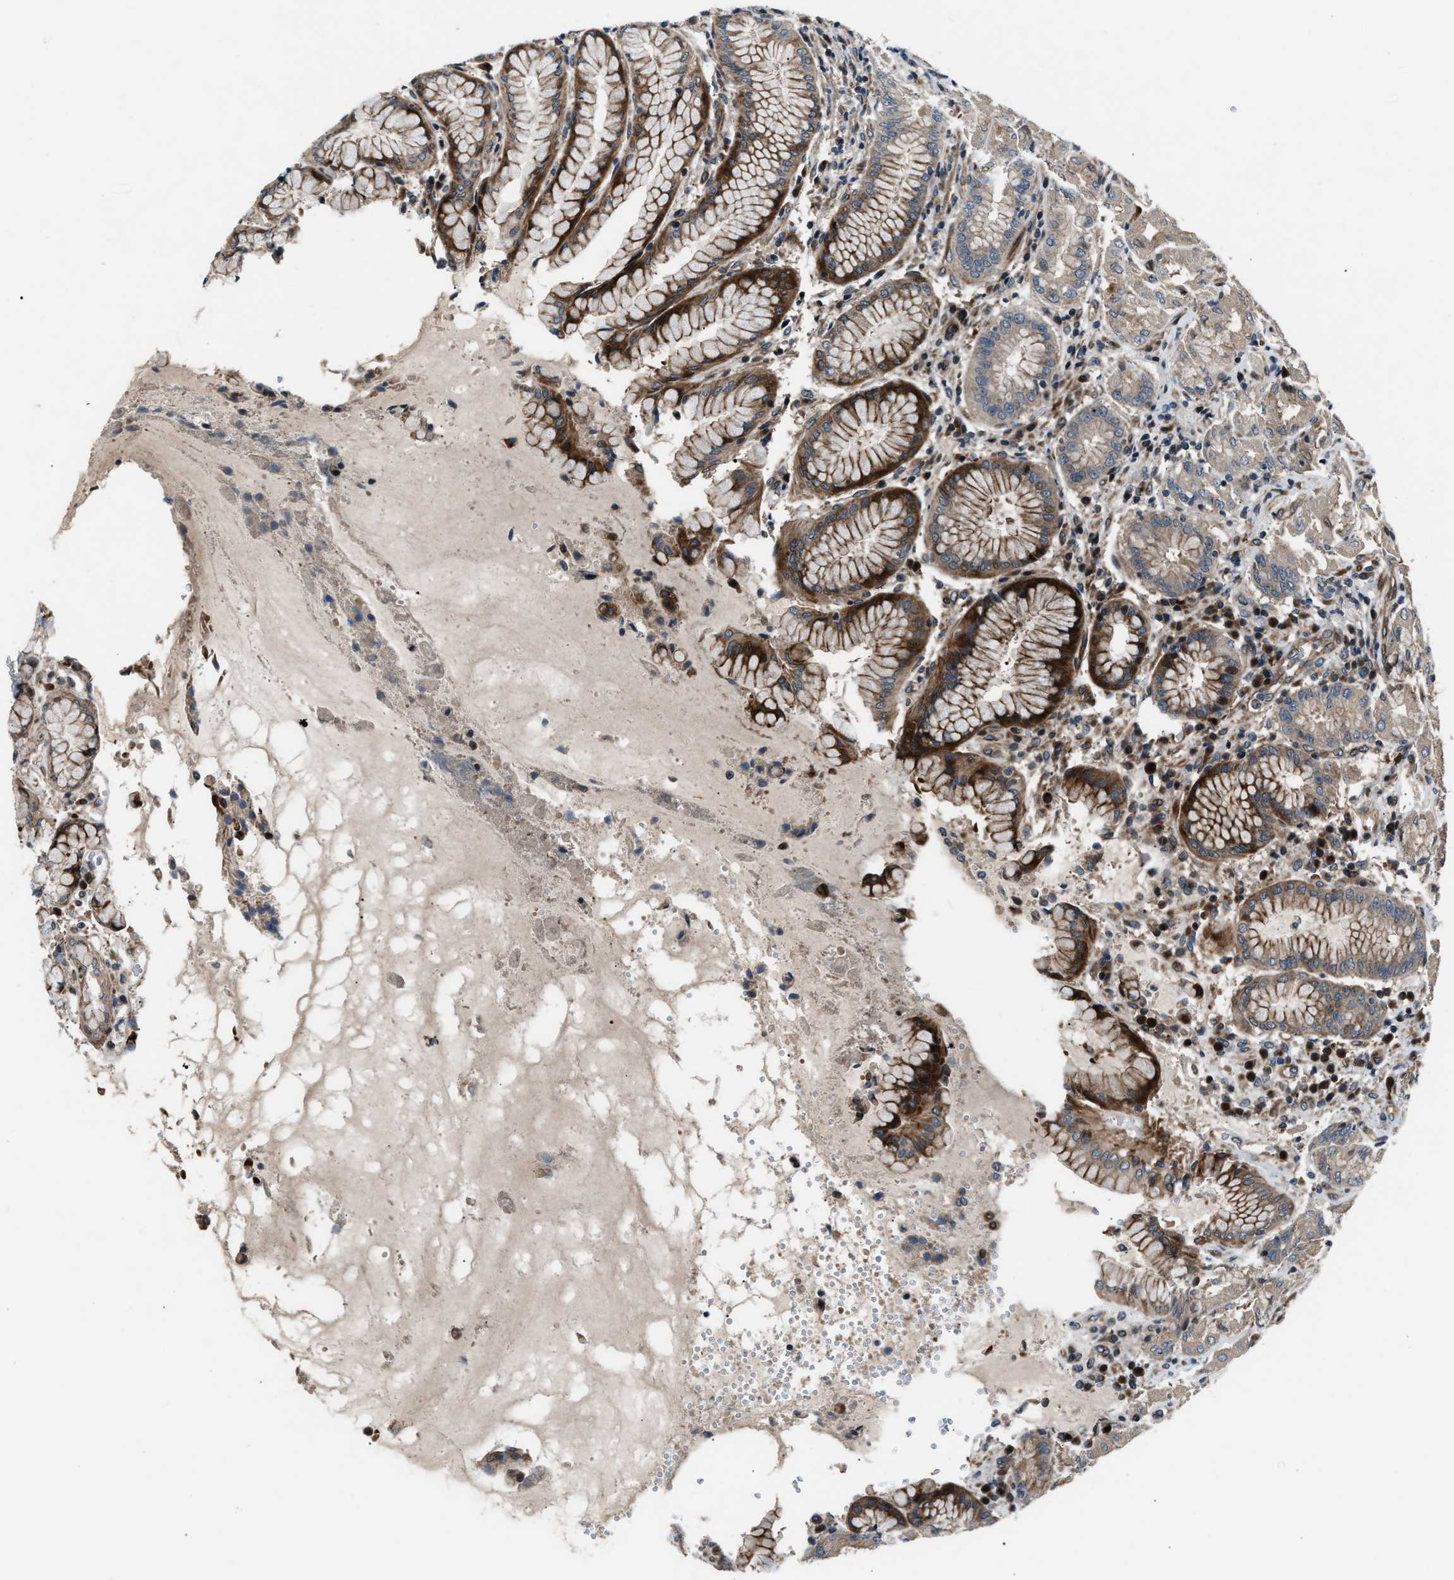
{"staining": {"intensity": "strong", "quantity": "25%-75%", "location": "cytoplasmic/membranous"}, "tissue": "stomach", "cell_type": "Glandular cells", "image_type": "normal", "snomed": [{"axis": "morphology", "description": "Normal tissue, NOS"}, {"axis": "topography", "description": "Stomach"}, {"axis": "topography", "description": "Stomach, lower"}], "caption": "Immunohistochemistry (IHC) staining of normal stomach, which exhibits high levels of strong cytoplasmic/membranous staining in approximately 25%-75% of glandular cells indicating strong cytoplasmic/membranous protein staining. The staining was performed using DAB (3,3'-diaminobenzidine) (brown) for protein detection and nuclei were counterstained in hematoxylin (blue).", "gene": "DYNC2I1", "patient": {"sex": "female", "age": 56}}